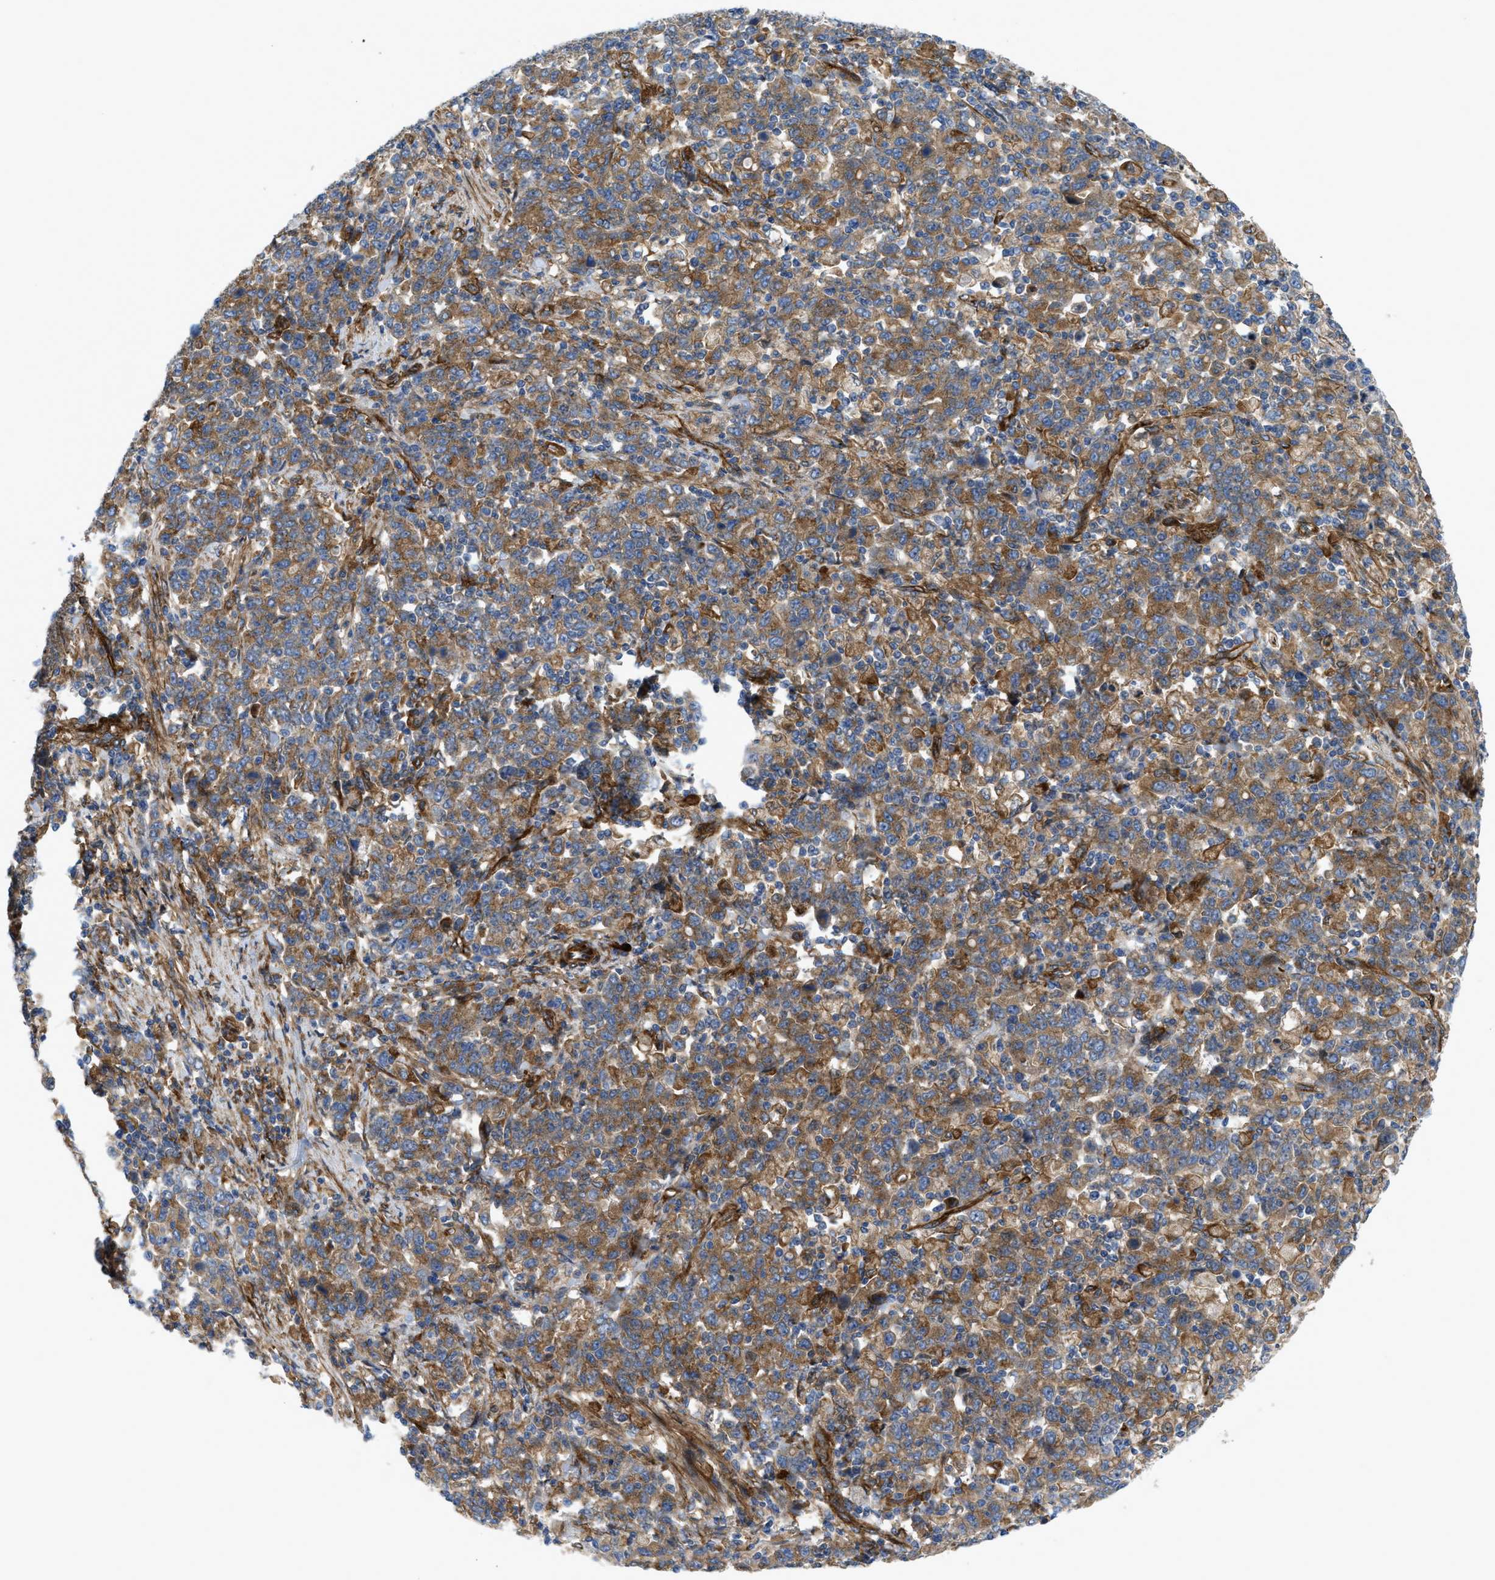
{"staining": {"intensity": "moderate", "quantity": ">75%", "location": "cytoplasmic/membranous"}, "tissue": "stomach cancer", "cell_type": "Tumor cells", "image_type": "cancer", "snomed": [{"axis": "morphology", "description": "Adenocarcinoma, NOS"}, {"axis": "topography", "description": "Stomach, upper"}], "caption": "Stomach cancer (adenocarcinoma) stained for a protein demonstrates moderate cytoplasmic/membranous positivity in tumor cells.", "gene": "PICALM", "patient": {"sex": "male", "age": 69}}